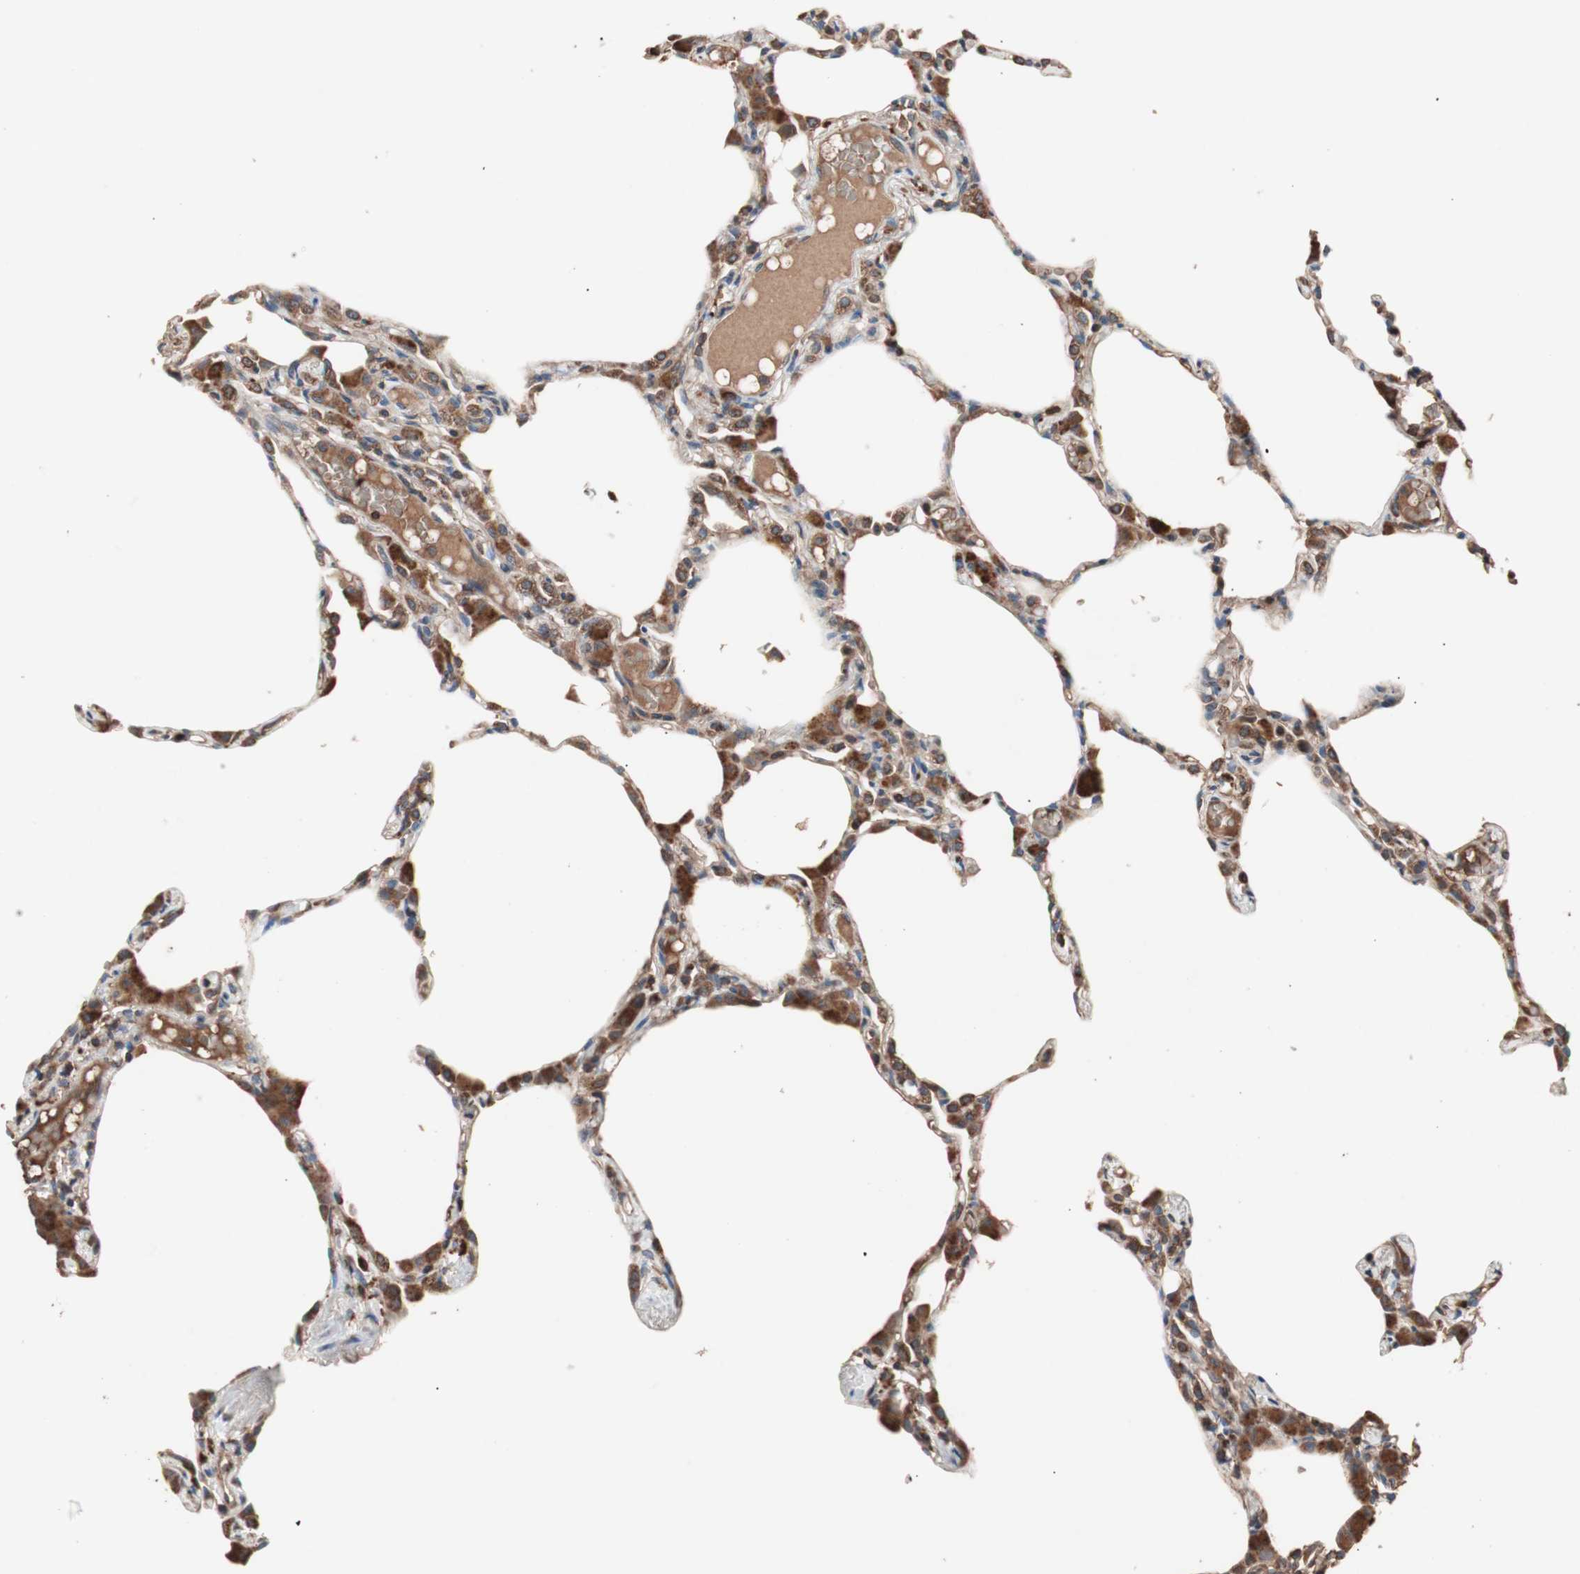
{"staining": {"intensity": "strong", "quantity": "25%-75%", "location": "cytoplasmic/membranous"}, "tissue": "lung", "cell_type": "Alveolar cells", "image_type": "normal", "snomed": [{"axis": "morphology", "description": "Normal tissue, NOS"}, {"axis": "topography", "description": "Lung"}], "caption": "Strong cytoplasmic/membranous protein expression is seen in approximately 25%-75% of alveolar cells in lung.", "gene": "GLYCTK", "patient": {"sex": "female", "age": 49}}